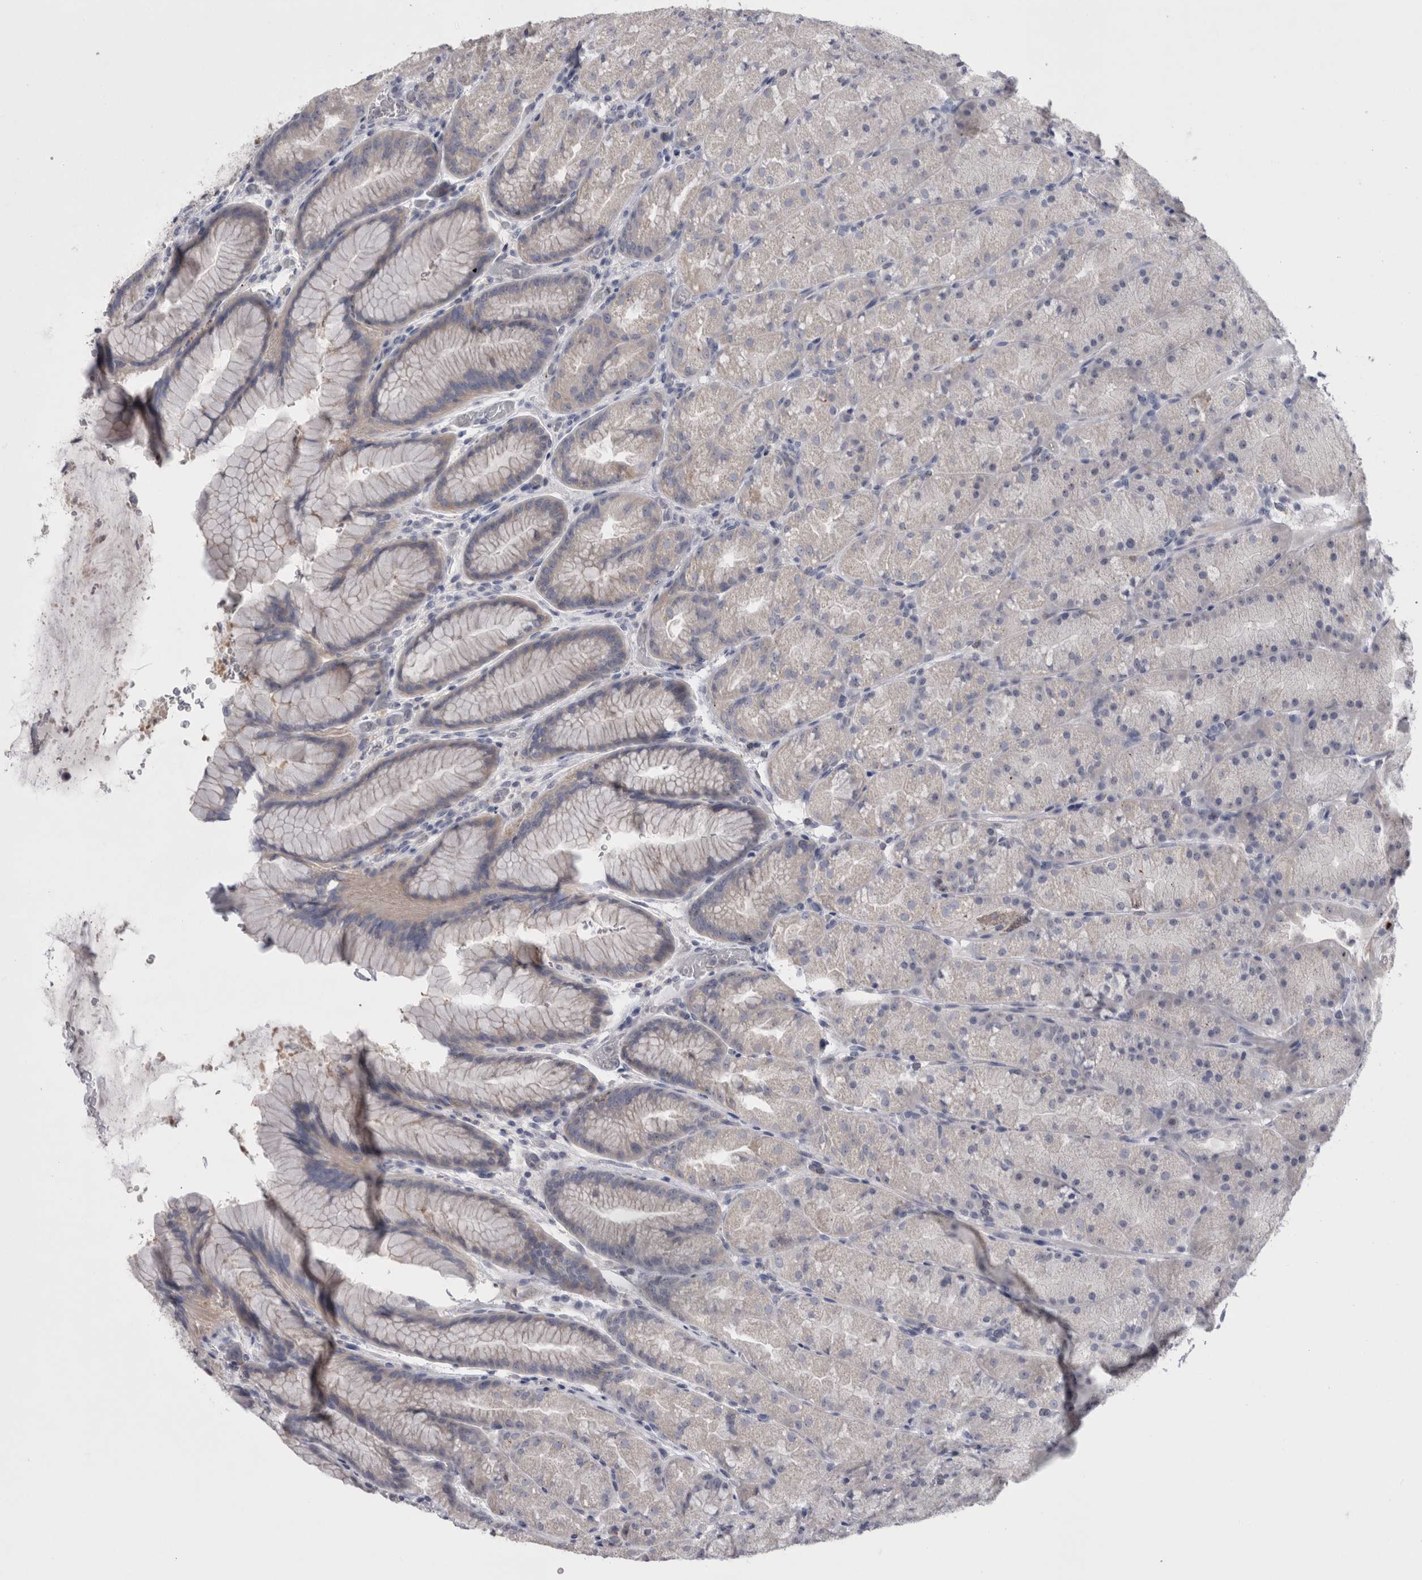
{"staining": {"intensity": "negative", "quantity": "none", "location": "none"}, "tissue": "stomach", "cell_type": "Glandular cells", "image_type": "normal", "snomed": [{"axis": "morphology", "description": "Normal tissue, NOS"}, {"axis": "topography", "description": "Stomach, upper"}, {"axis": "topography", "description": "Stomach"}], "caption": "Photomicrograph shows no protein staining in glandular cells of unremarkable stomach. (DAB (3,3'-diaminobenzidine) immunohistochemistry (IHC) with hematoxylin counter stain).", "gene": "PWP2", "patient": {"sex": "male", "age": 48}}